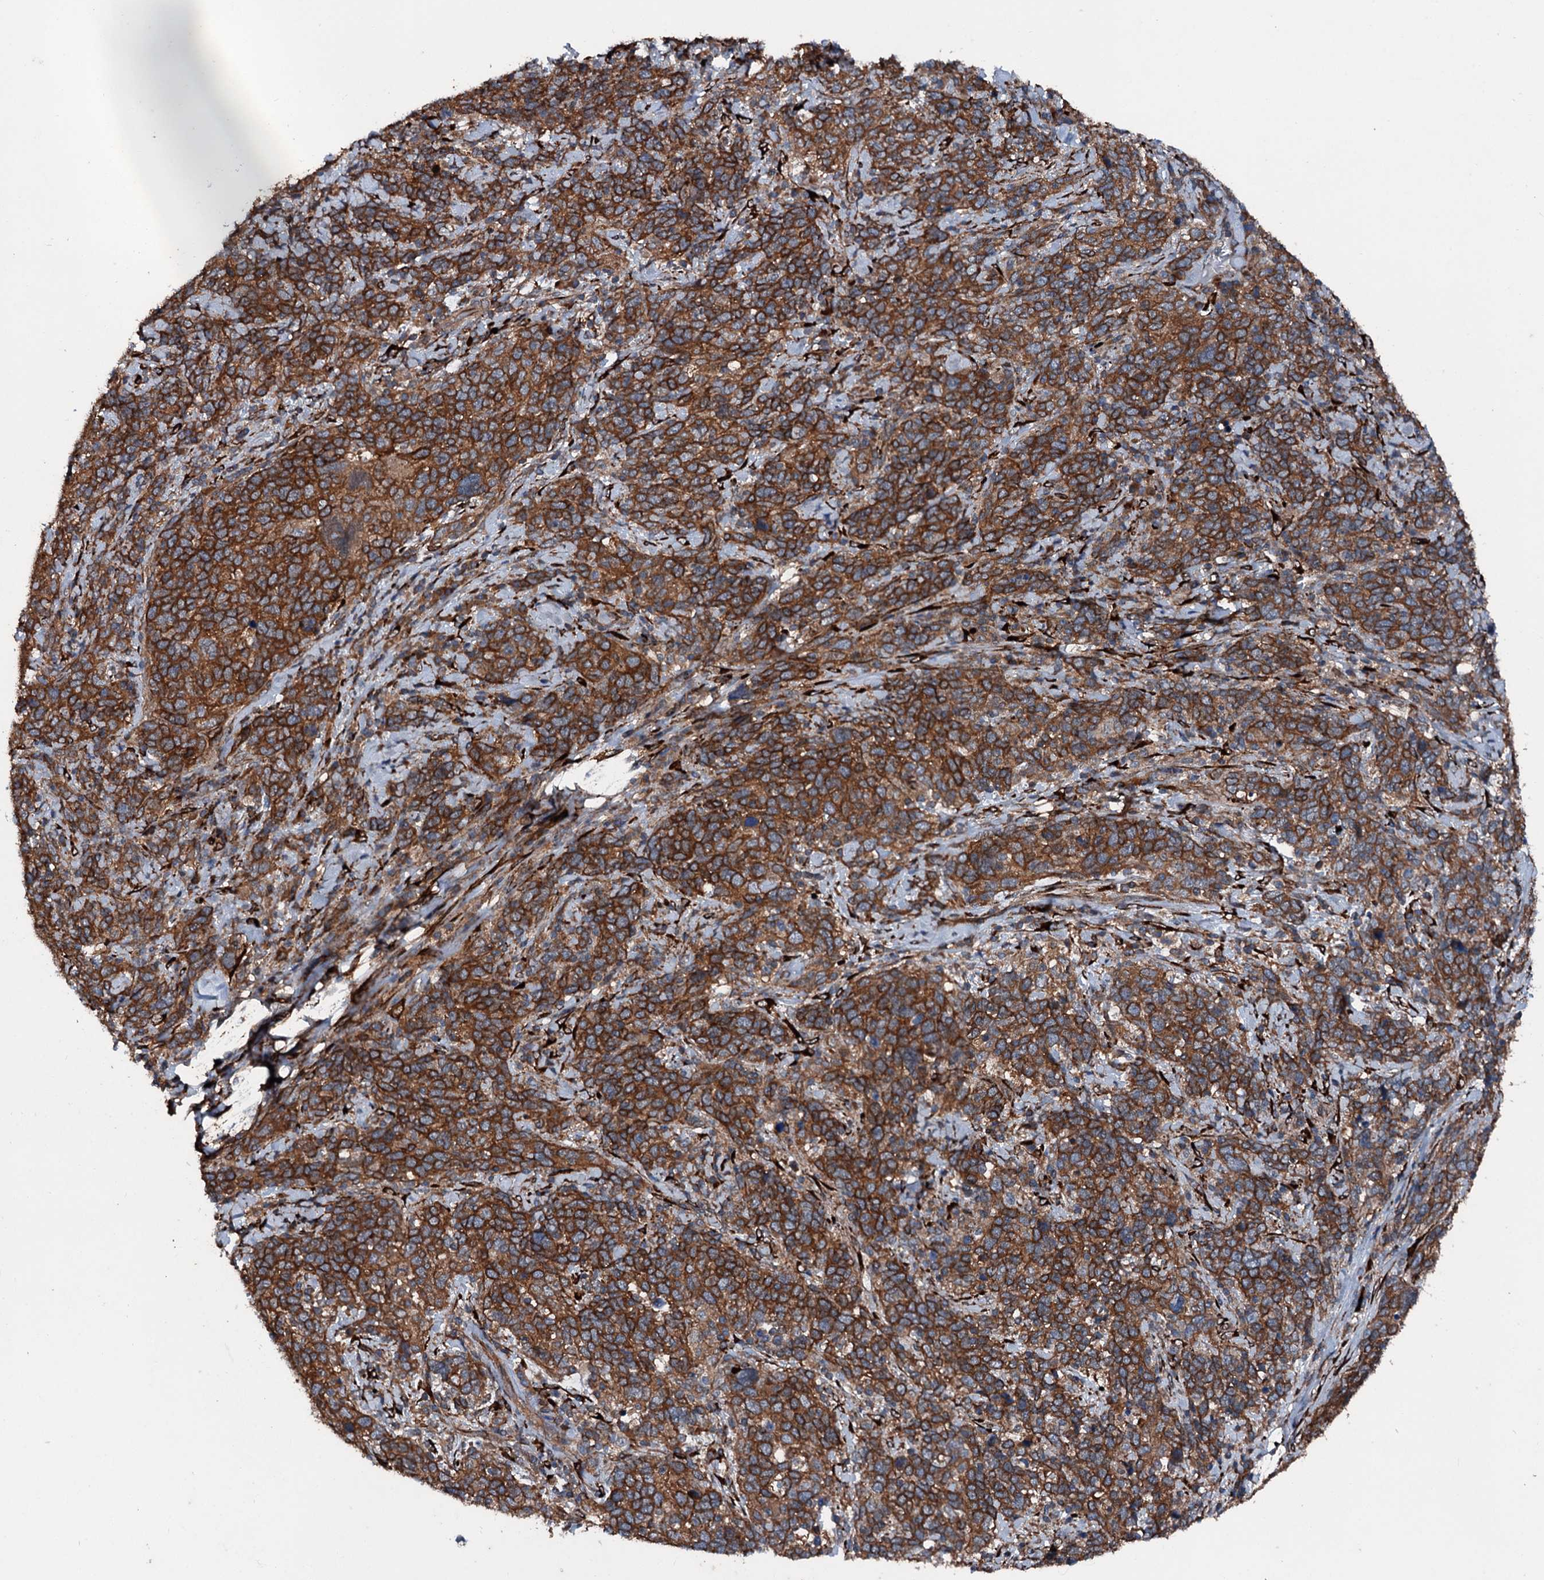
{"staining": {"intensity": "strong", "quantity": ">75%", "location": "cytoplasmic/membranous"}, "tissue": "cervical cancer", "cell_type": "Tumor cells", "image_type": "cancer", "snomed": [{"axis": "morphology", "description": "Squamous cell carcinoma, NOS"}, {"axis": "topography", "description": "Cervix"}], "caption": "The image exhibits immunohistochemical staining of cervical cancer. There is strong cytoplasmic/membranous expression is seen in about >75% of tumor cells.", "gene": "DDIAS", "patient": {"sex": "female", "age": 41}}